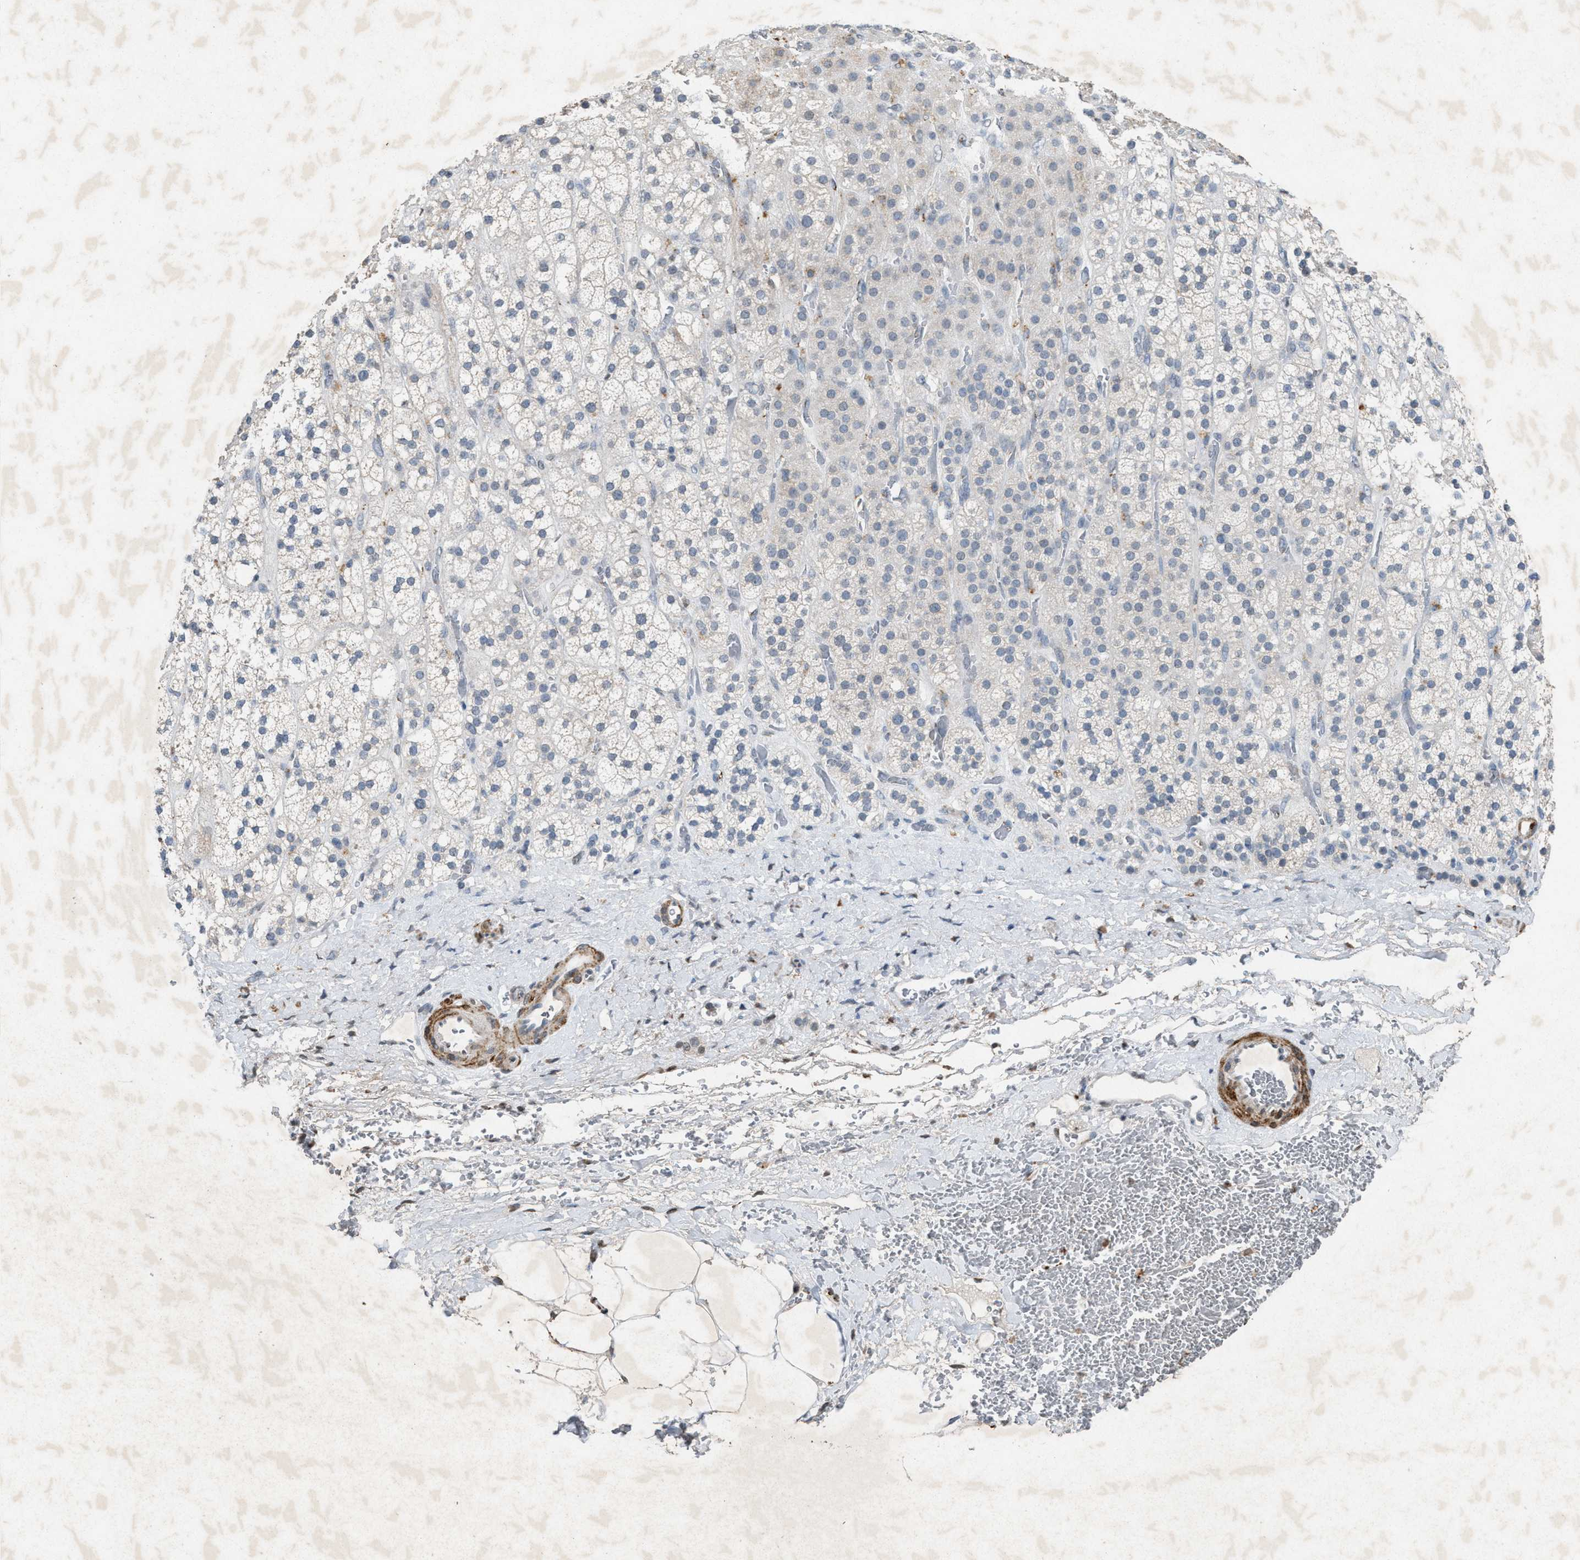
{"staining": {"intensity": "moderate", "quantity": "25%-75%", "location": "cytoplasmic/membranous"}, "tissue": "adrenal gland", "cell_type": "Glandular cells", "image_type": "normal", "snomed": [{"axis": "morphology", "description": "Normal tissue, NOS"}, {"axis": "topography", "description": "Adrenal gland"}], "caption": "Immunohistochemical staining of unremarkable human adrenal gland exhibits medium levels of moderate cytoplasmic/membranous staining in approximately 25%-75% of glandular cells. The protein is stained brown, and the nuclei are stained in blue (DAB IHC with brightfield microscopy, high magnification).", "gene": "SLC5A5", "patient": {"sex": "male", "age": 56}}